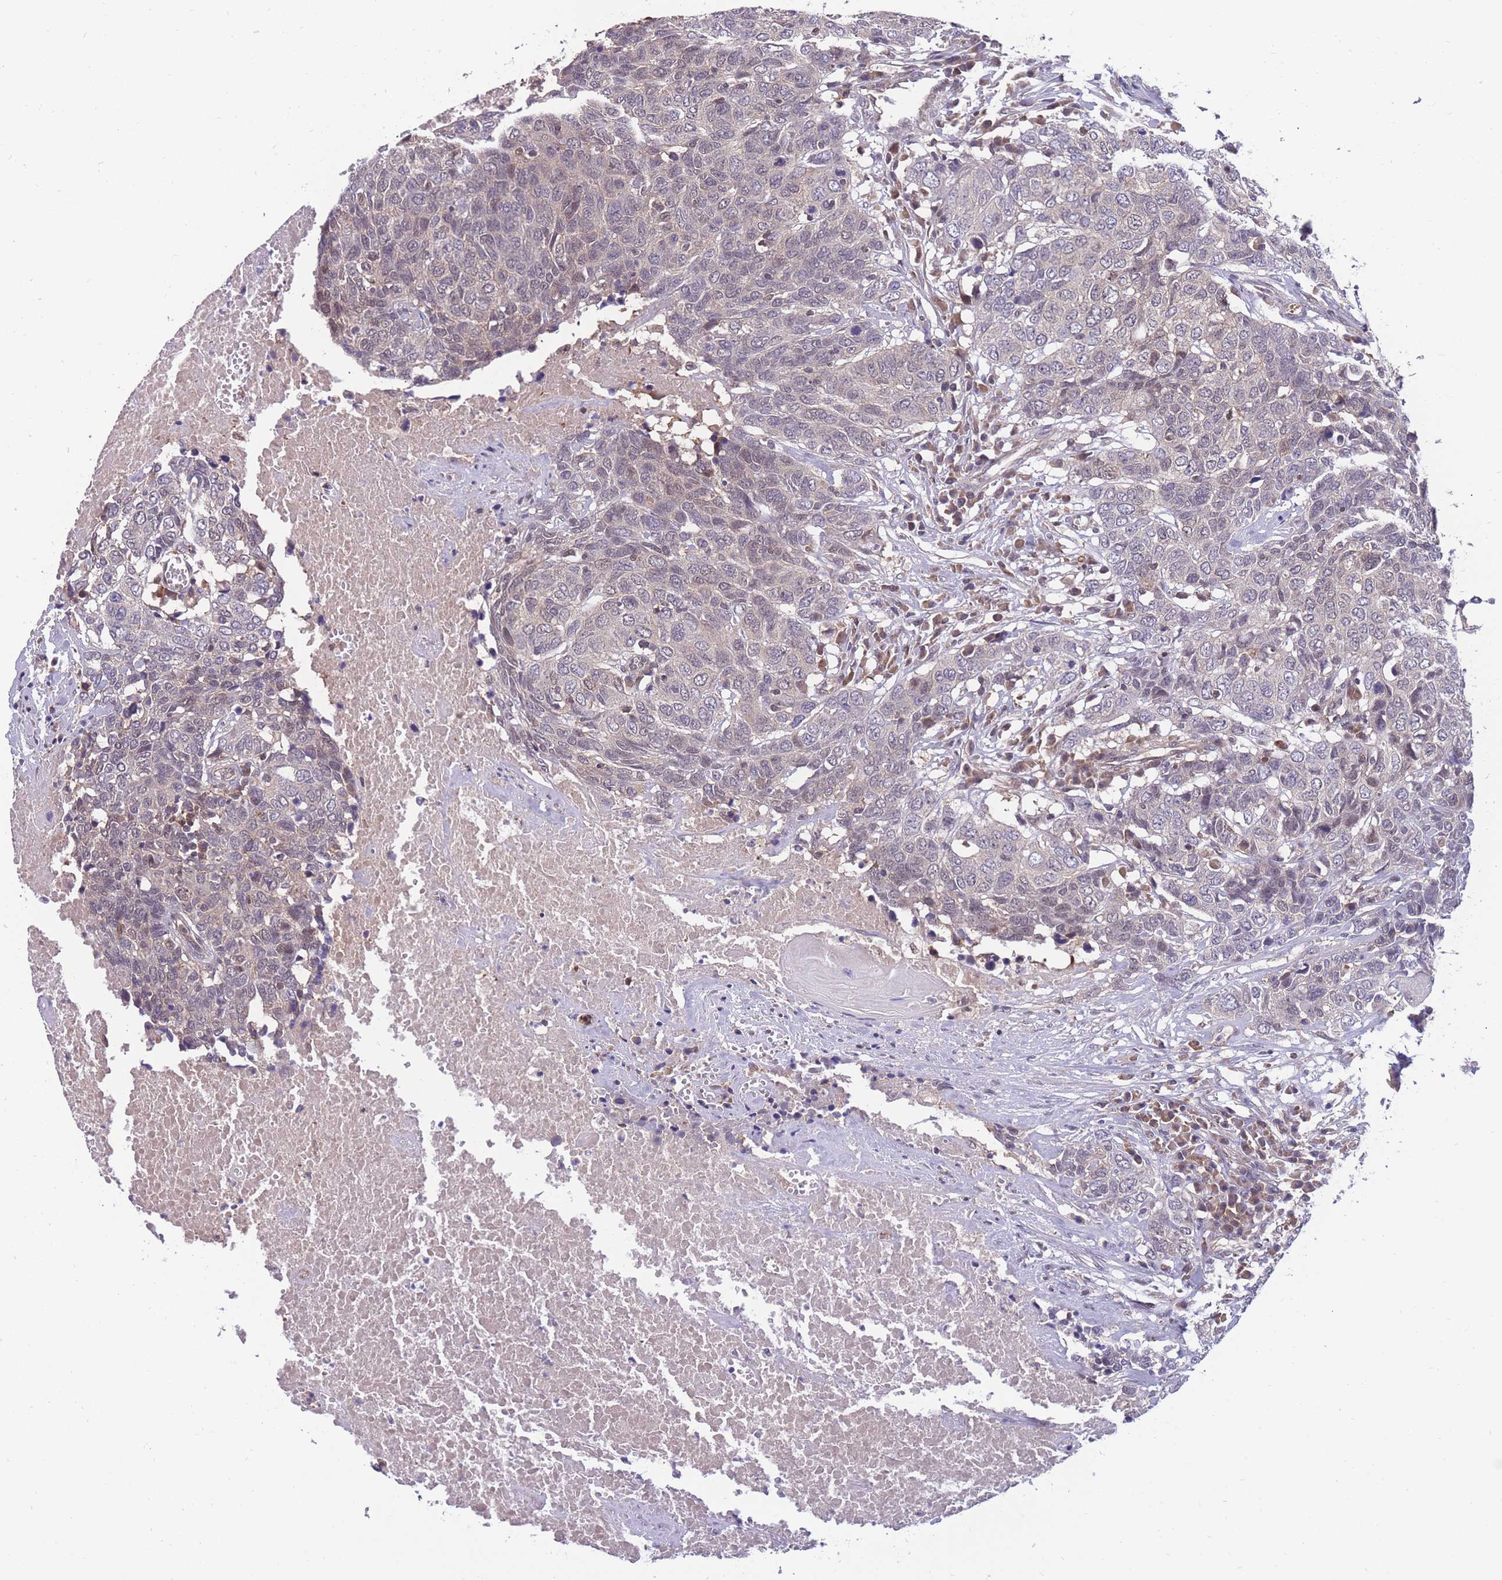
{"staining": {"intensity": "weak", "quantity": "<25%", "location": "cytoplasmic/membranous"}, "tissue": "head and neck cancer", "cell_type": "Tumor cells", "image_type": "cancer", "snomed": [{"axis": "morphology", "description": "Squamous cell carcinoma, NOS"}, {"axis": "topography", "description": "Head-Neck"}], "caption": "Tumor cells show no significant protein positivity in squamous cell carcinoma (head and neck).", "gene": "UBE2N", "patient": {"sex": "male", "age": 66}}